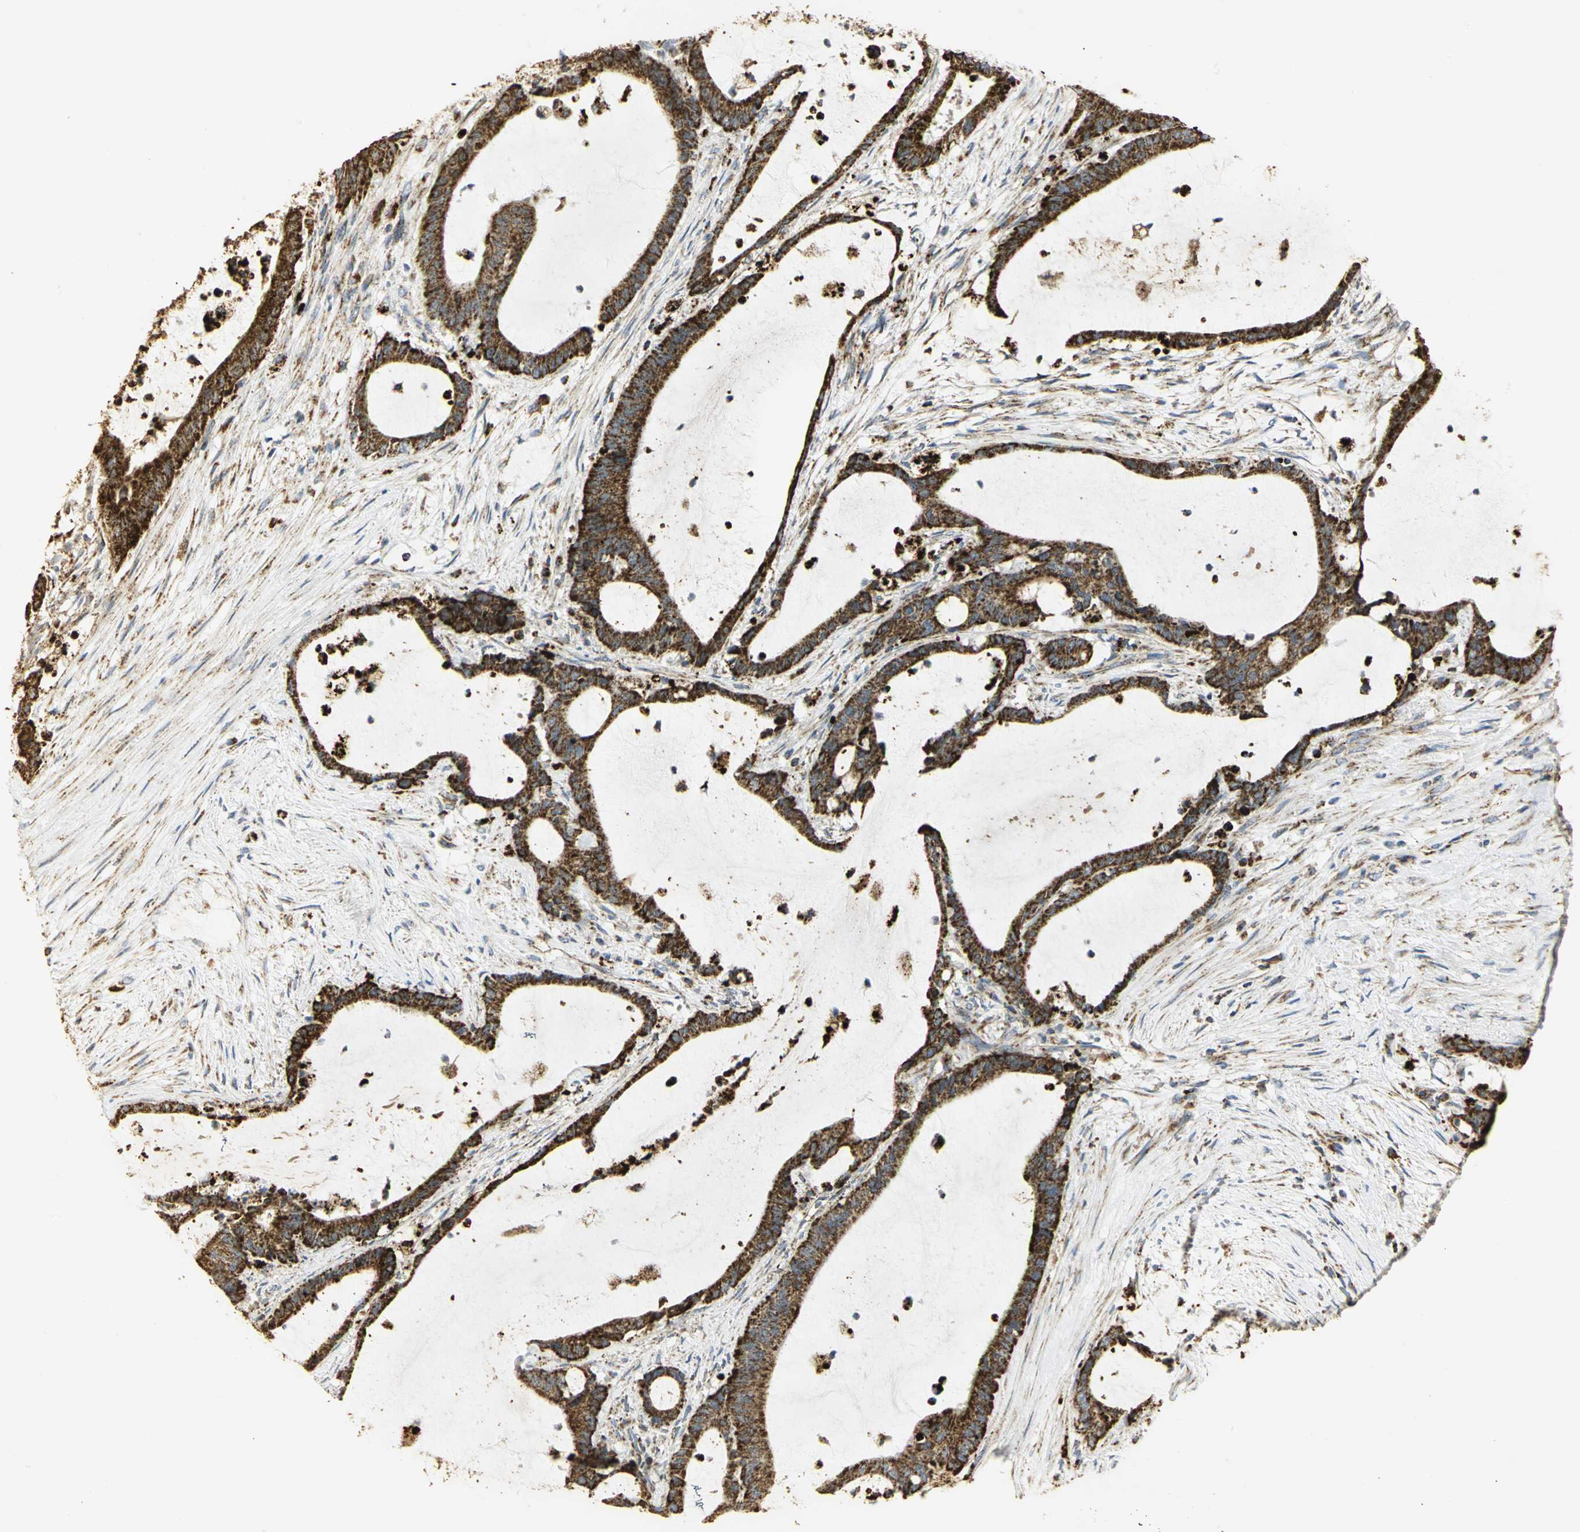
{"staining": {"intensity": "strong", "quantity": ">75%", "location": "cytoplasmic/membranous"}, "tissue": "liver cancer", "cell_type": "Tumor cells", "image_type": "cancer", "snomed": [{"axis": "morphology", "description": "Cholangiocarcinoma"}, {"axis": "topography", "description": "Liver"}], "caption": "The image displays a brown stain indicating the presence of a protein in the cytoplasmic/membranous of tumor cells in liver cholangiocarcinoma. (brown staining indicates protein expression, while blue staining denotes nuclei).", "gene": "VDAC1", "patient": {"sex": "female", "age": 73}}